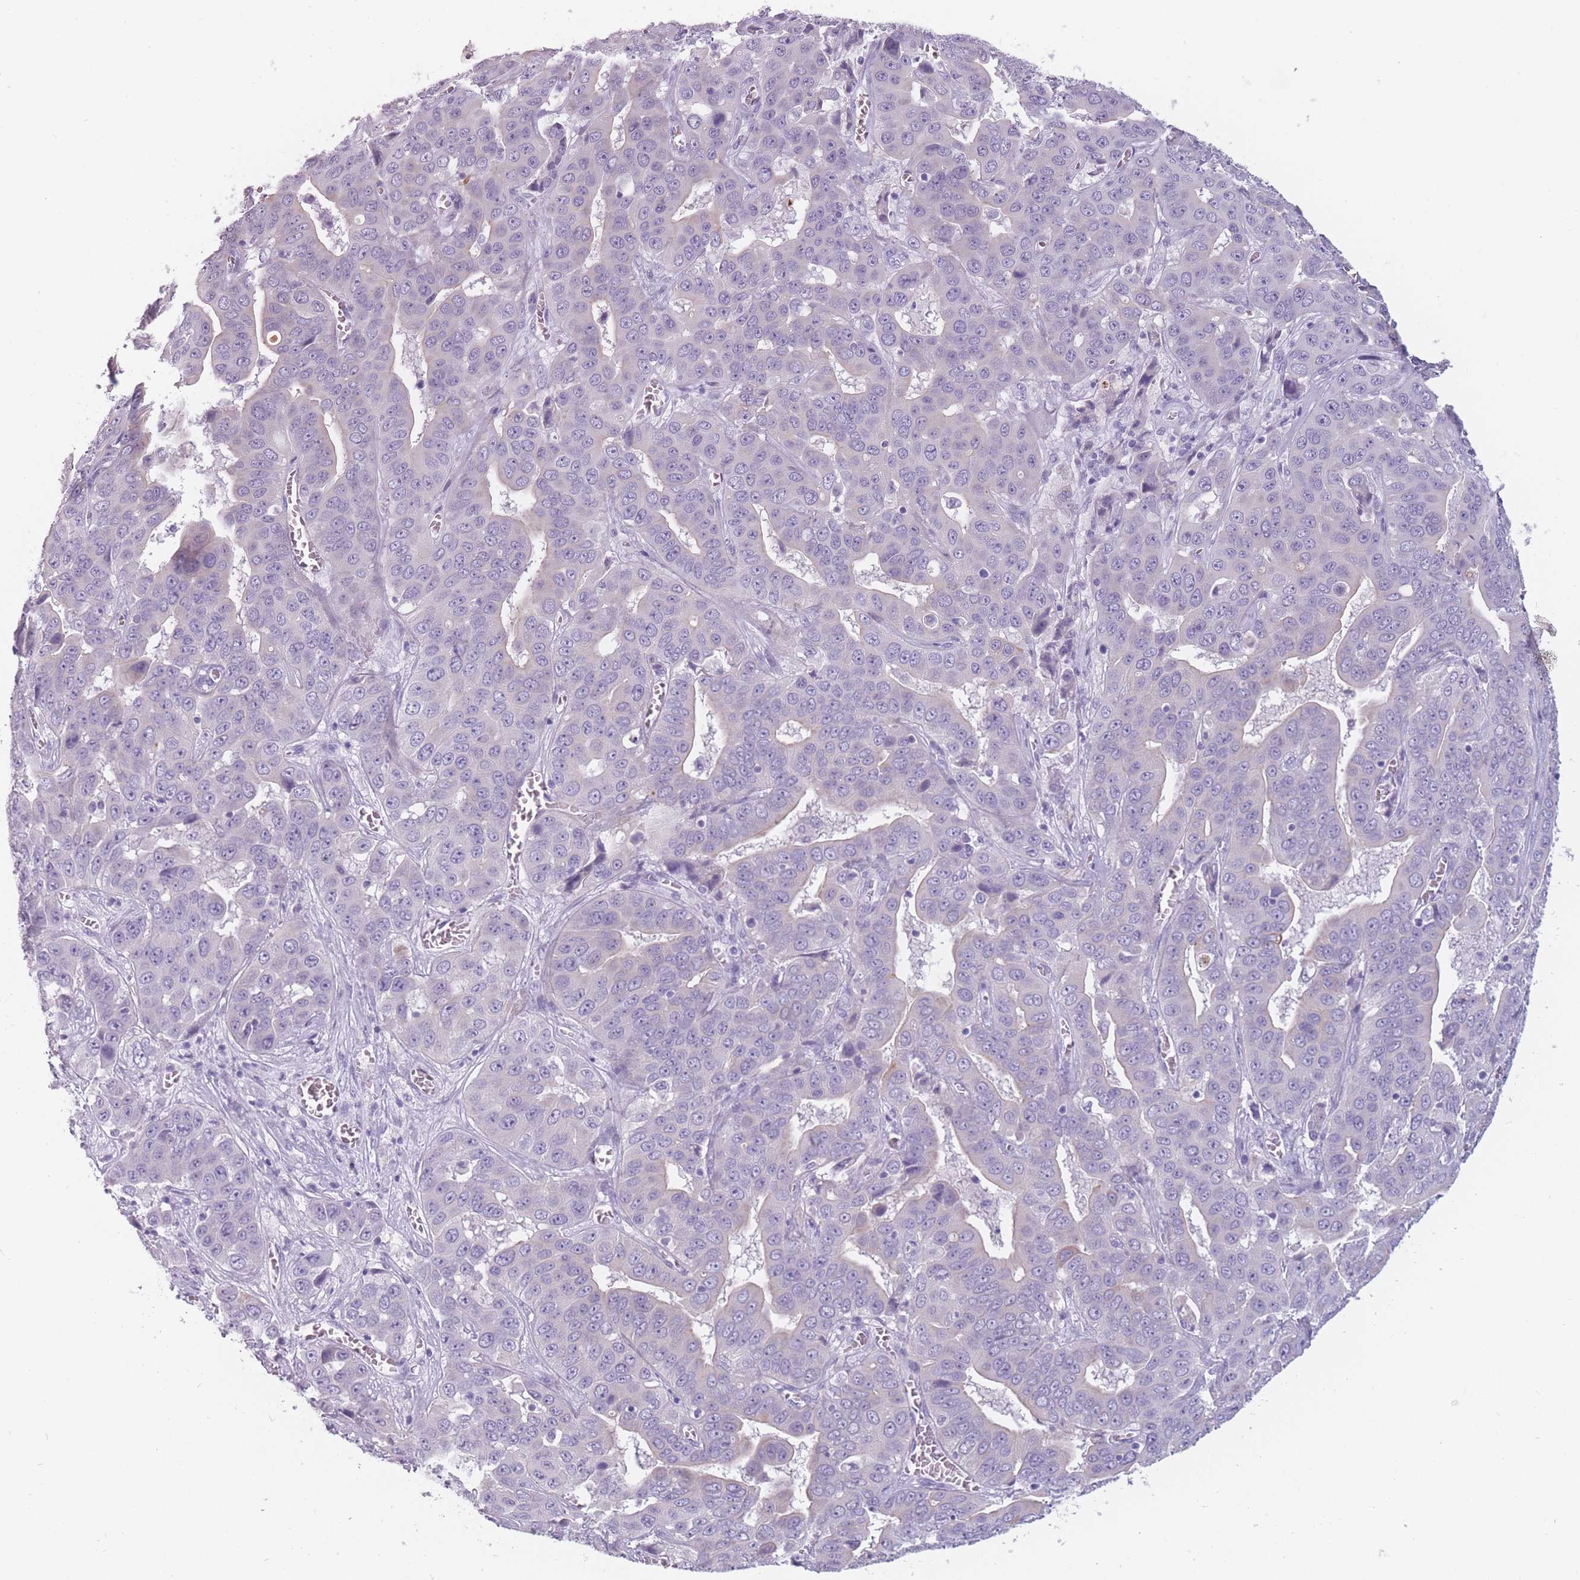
{"staining": {"intensity": "moderate", "quantity": "<25%", "location": "cytoplasmic/membranous"}, "tissue": "liver cancer", "cell_type": "Tumor cells", "image_type": "cancer", "snomed": [{"axis": "morphology", "description": "Cholangiocarcinoma"}, {"axis": "topography", "description": "Liver"}], "caption": "Protein staining exhibits moderate cytoplasmic/membranous positivity in approximately <25% of tumor cells in liver cholangiocarcinoma.", "gene": "PPFIA3", "patient": {"sex": "female", "age": 52}}